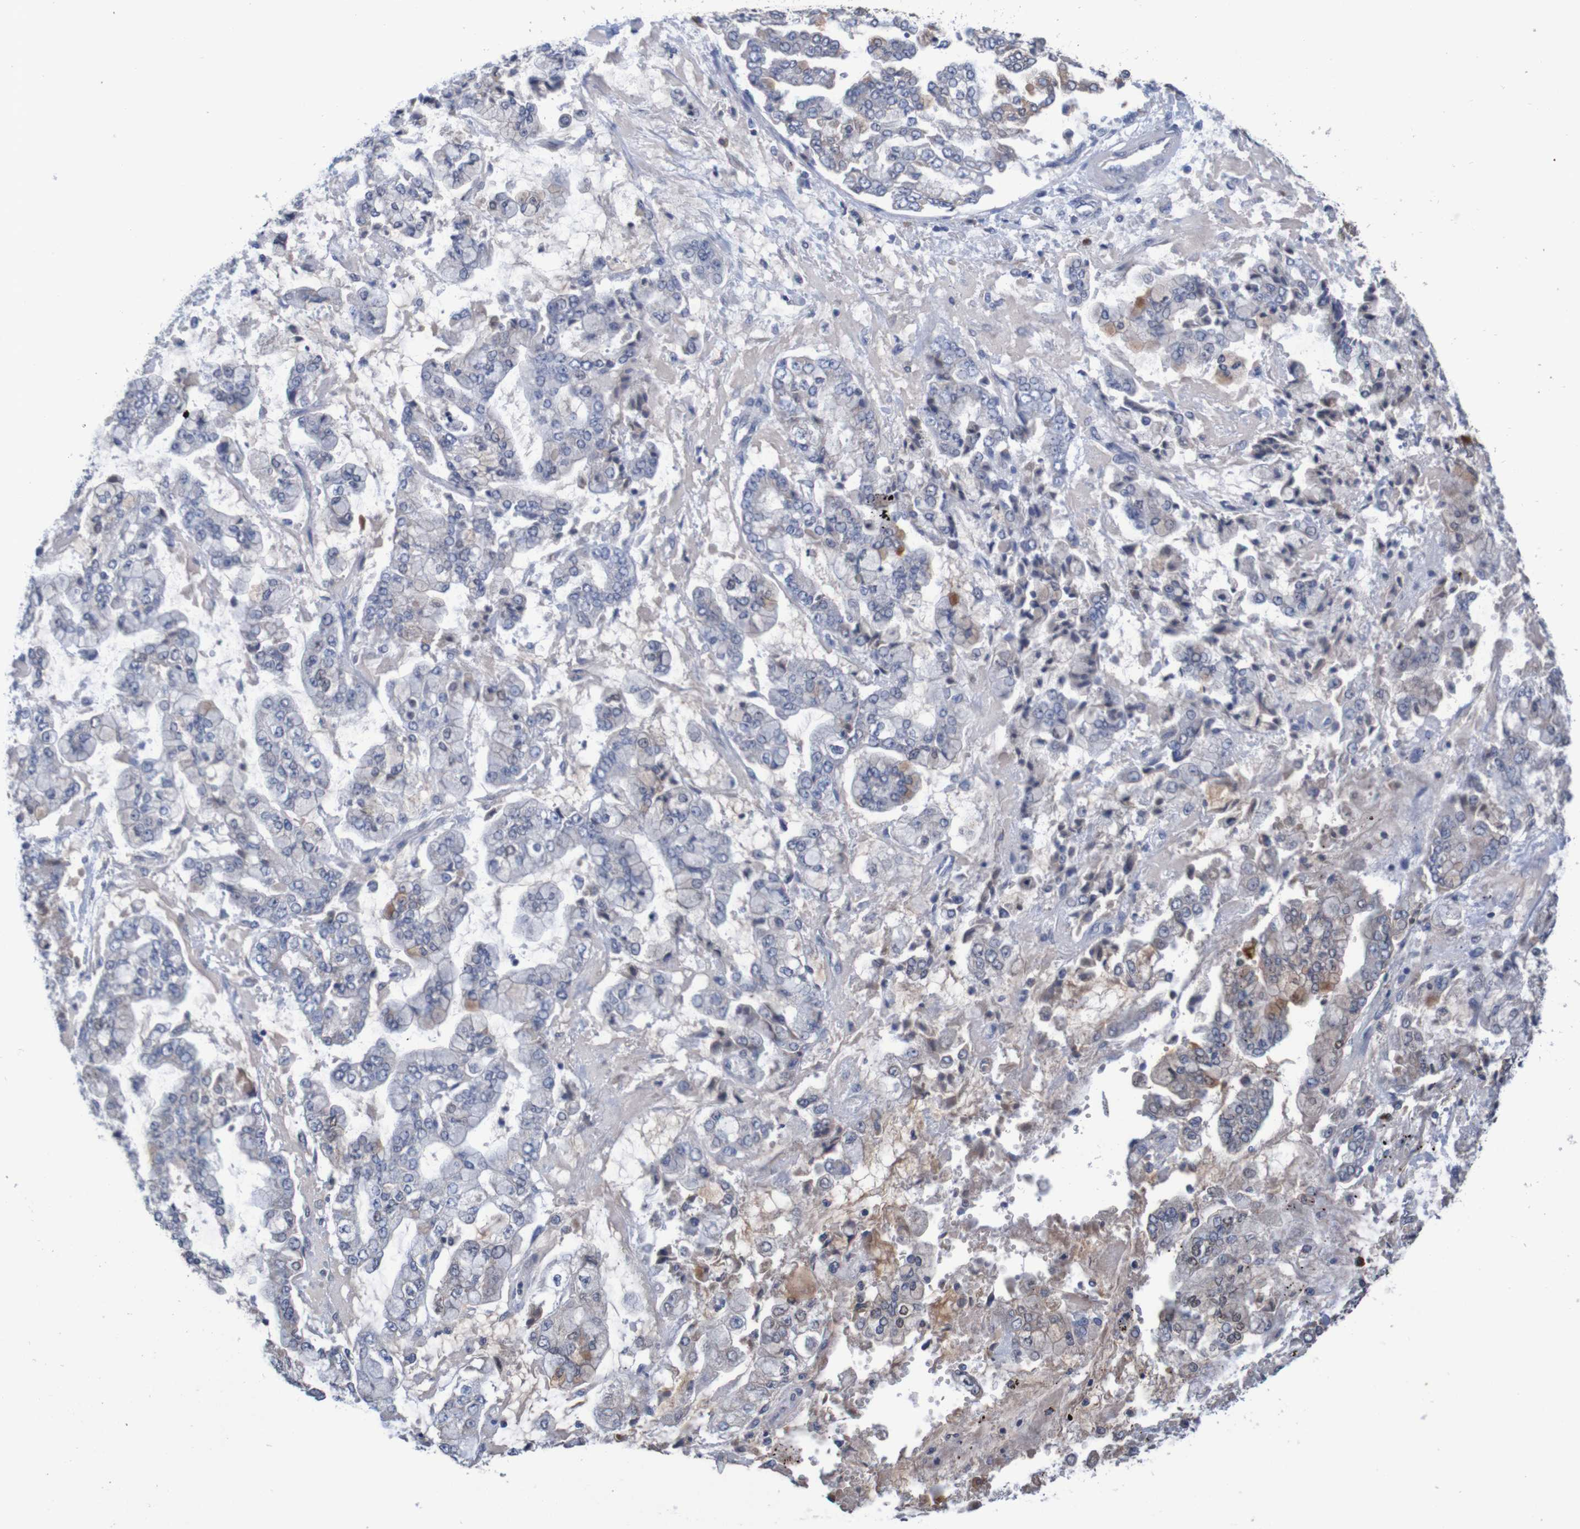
{"staining": {"intensity": "moderate", "quantity": "<25%", "location": "cytoplasmic/membranous"}, "tissue": "stomach cancer", "cell_type": "Tumor cells", "image_type": "cancer", "snomed": [{"axis": "morphology", "description": "Adenocarcinoma, NOS"}, {"axis": "topography", "description": "Stomach"}], "caption": "Immunohistochemical staining of stomach cancer displays low levels of moderate cytoplasmic/membranous protein expression in approximately <25% of tumor cells.", "gene": "LTA", "patient": {"sex": "male", "age": 76}}